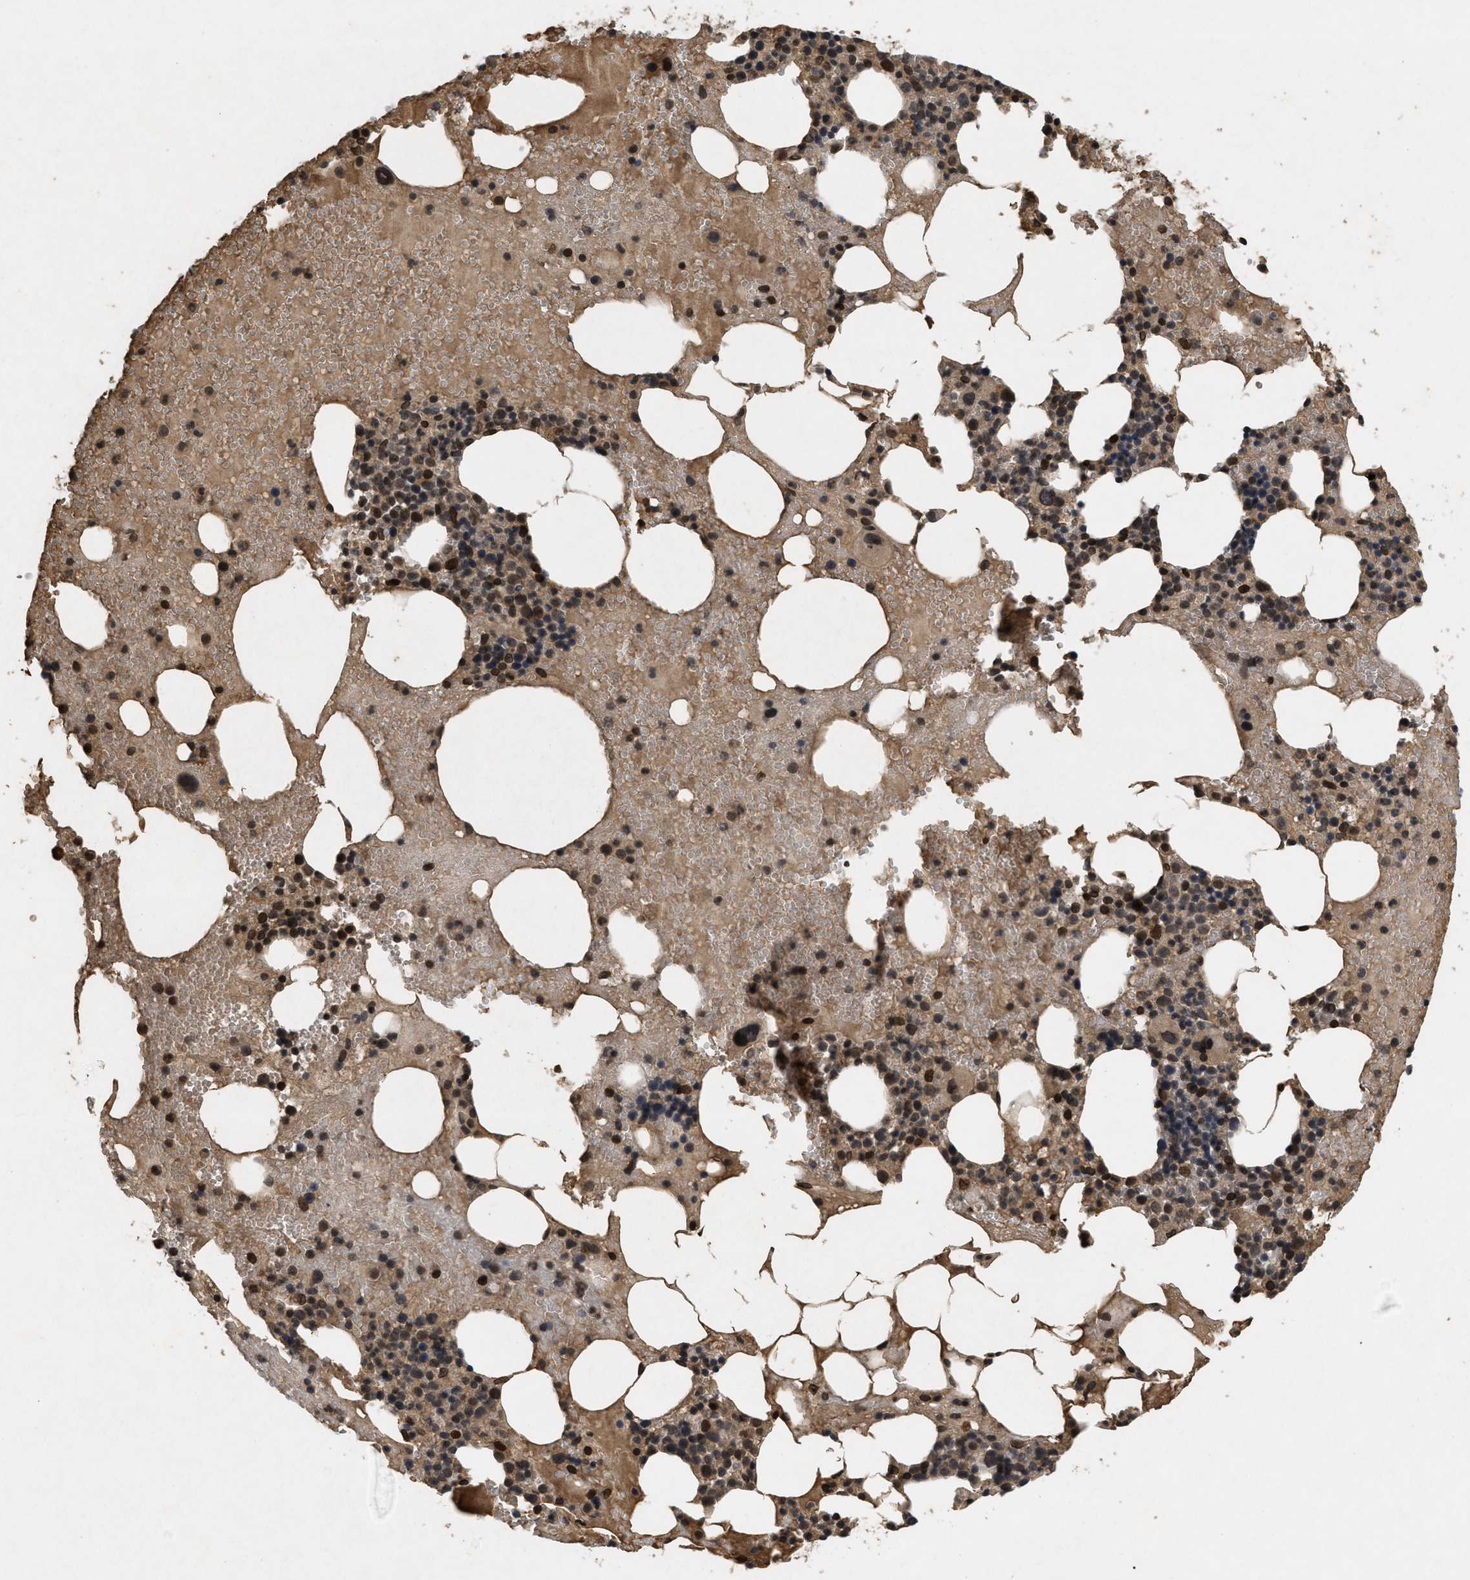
{"staining": {"intensity": "strong", "quantity": "25%-75%", "location": "nuclear"}, "tissue": "bone marrow", "cell_type": "Hematopoietic cells", "image_type": "normal", "snomed": [{"axis": "morphology", "description": "Normal tissue, NOS"}, {"axis": "morphology", "description": "Inflammation, NOS"}, {"axis": "topography", "description": "Bone marrow"}], "caption": "IHC photomicrograph of benign bone marrow: human bone marrow stained using immunohistochemistry (IHC) shows high levels of strong protein expression localized specifically in the nuclear of hematopoietic cells, appearing as a nuclear brown color.", "gene": "CRY1", "patient": {"sex": "female", "age": 78}}